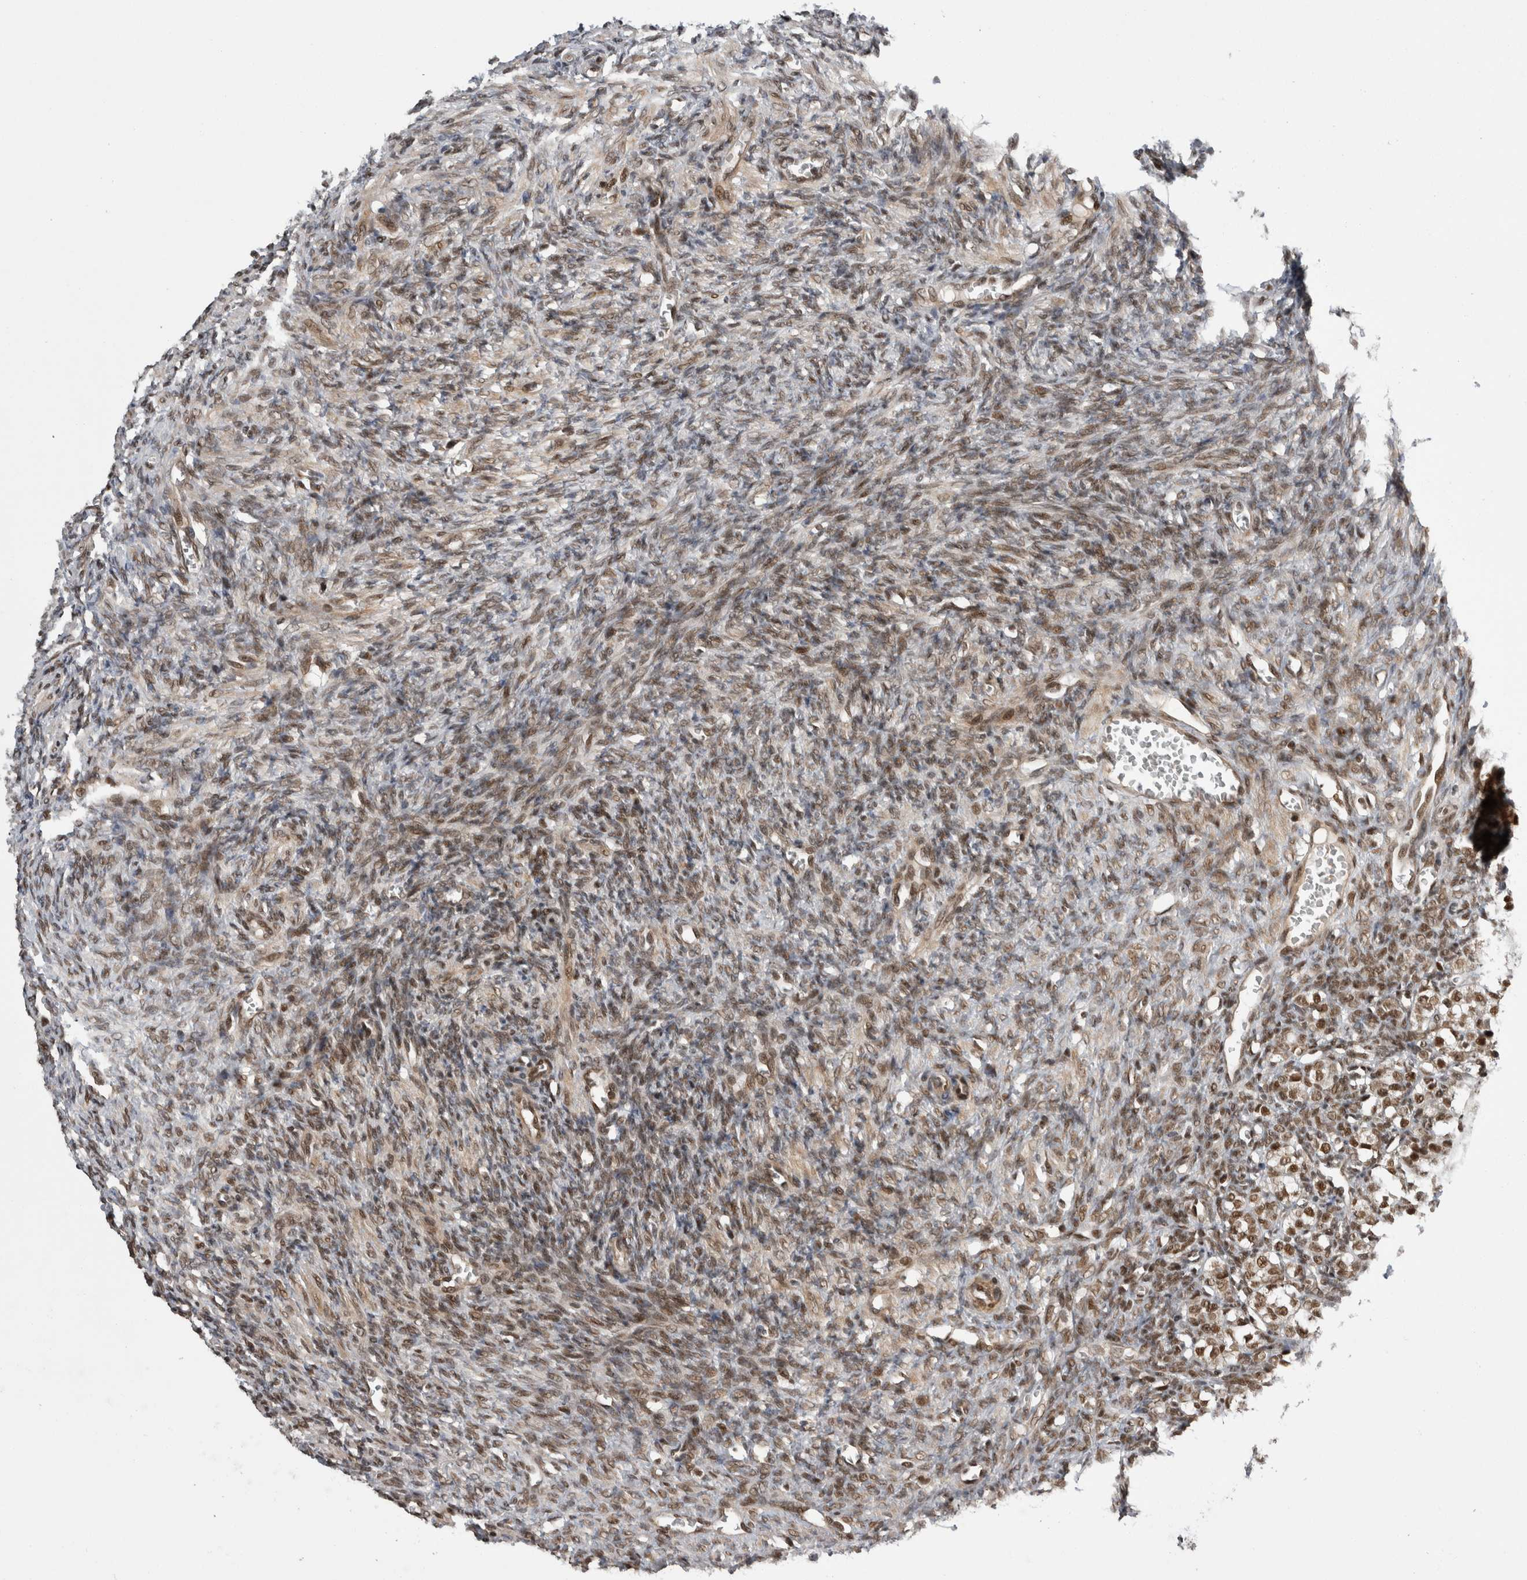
{"staining": {"intensity": "moderate", "quantity": "25%-75%", "location": "nuclear"}, "tissue": "ovary", "cell_type": "Ovarian stroma cells", "image_type": "normal", "snomed": [{"axis": "morphology", "description": "Normal tissue, NOS"}, {"axis": "topography", "description": "Ovary"}], "caption": "An immunohistochemistry (IHC) photomicrograph of unremarkable tissue is shown. Protein staining in brown highlights moderate nuclear positivity in ovary within ovarian stroma cells.", "gene": "CPSF2", "patient": {"sex": "female", "age": 27}}